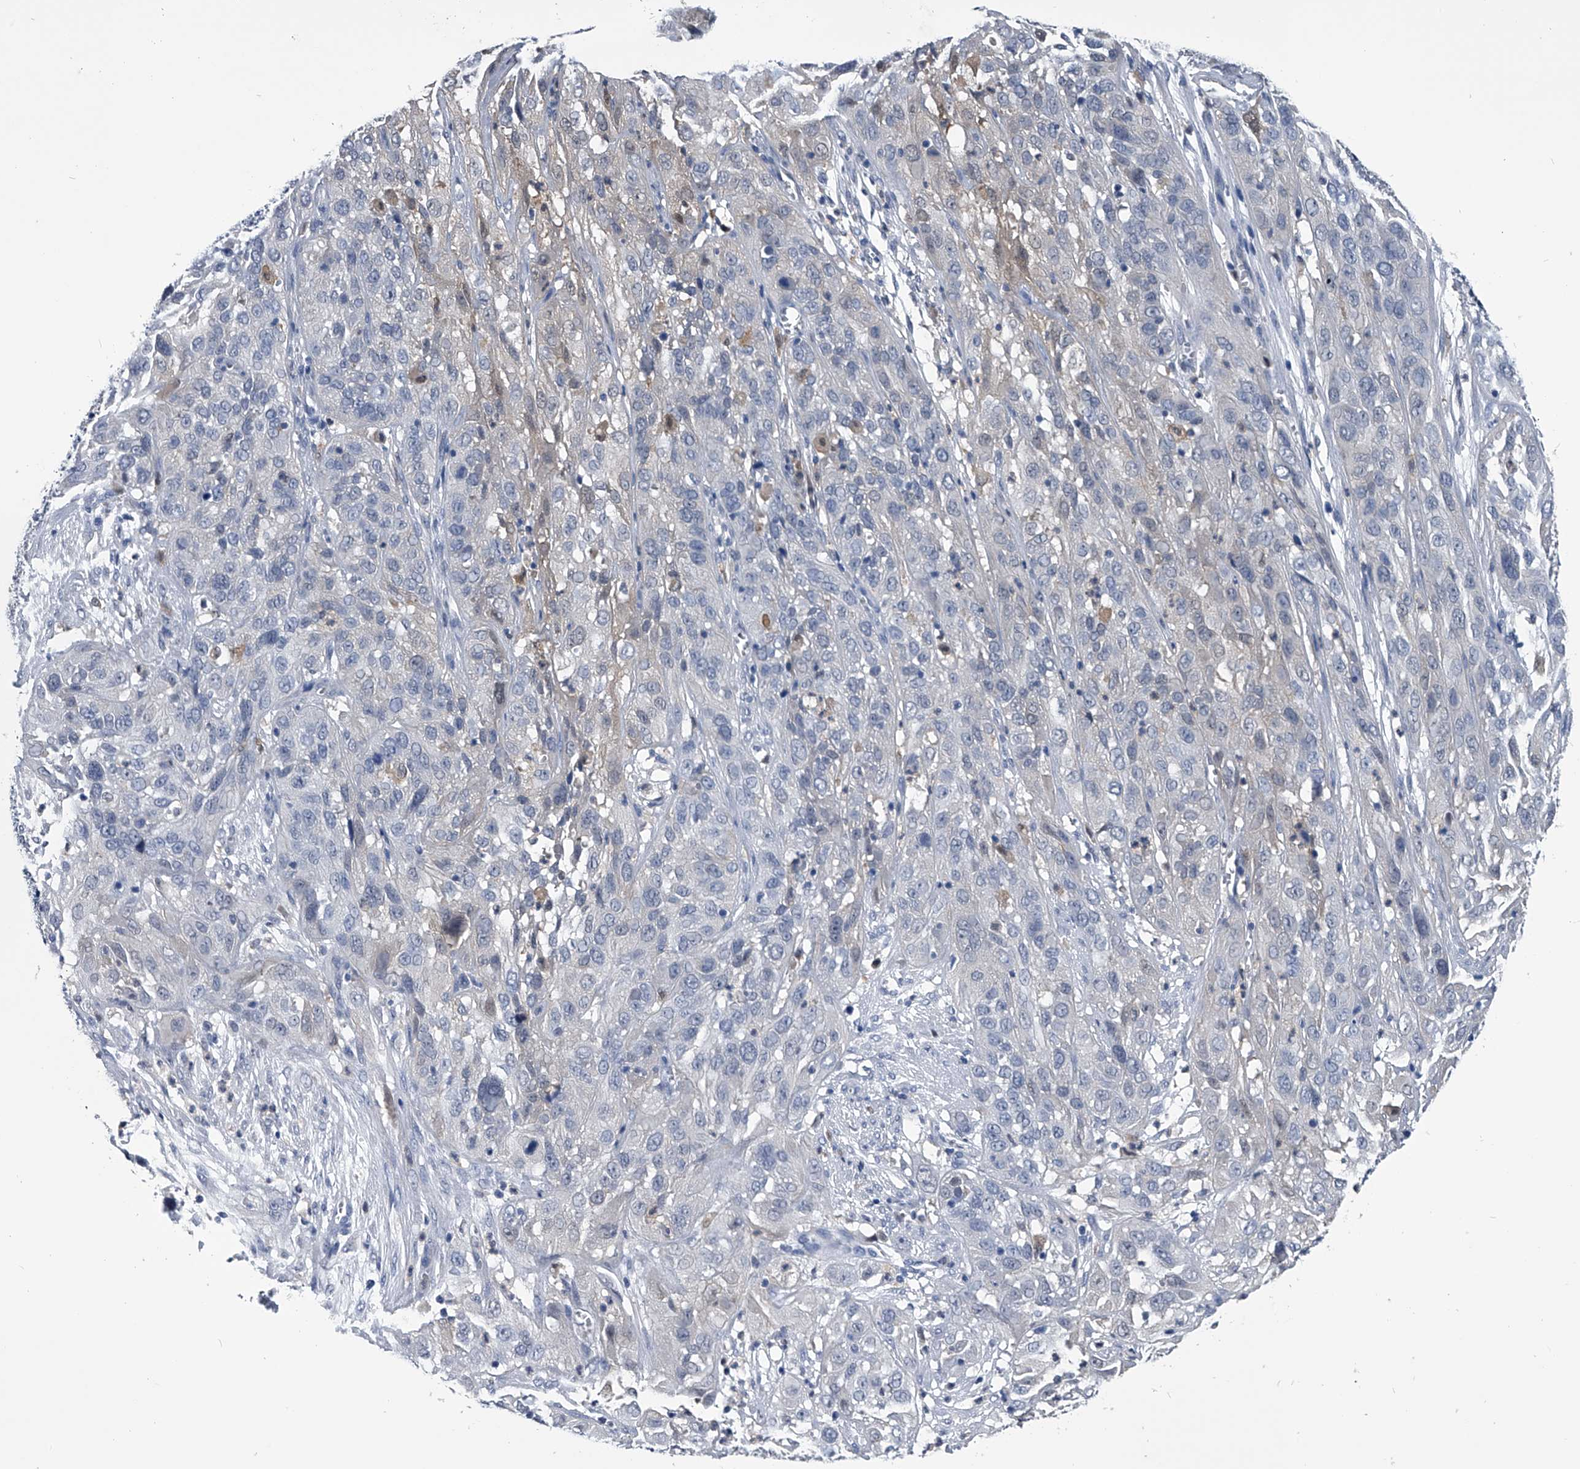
{"staining": {"intensity": "weak", "quantity": "<25%", "location": "cytoplasmic/membranous"}, "tissue": "cervical cancer", "cell_type": "Tumor cells", "image_type": "cancer", "snomed": [{"axis": "morphology", "description": "Squamous cell carcinoma, NOS"}, {"axis": "topography", "description": "Cervix"}], "caption": "Squamous cell carcinoma (cervical) was stained to show a protein in brown. There is no significant positivity in tumor cells. Brightfield microscopy of IHC stained with DAB (brown) and hematoxylin (blue), captured at high magnification.", "gene": "PDXK", "patient": {"sex": "female", "age": 32}}